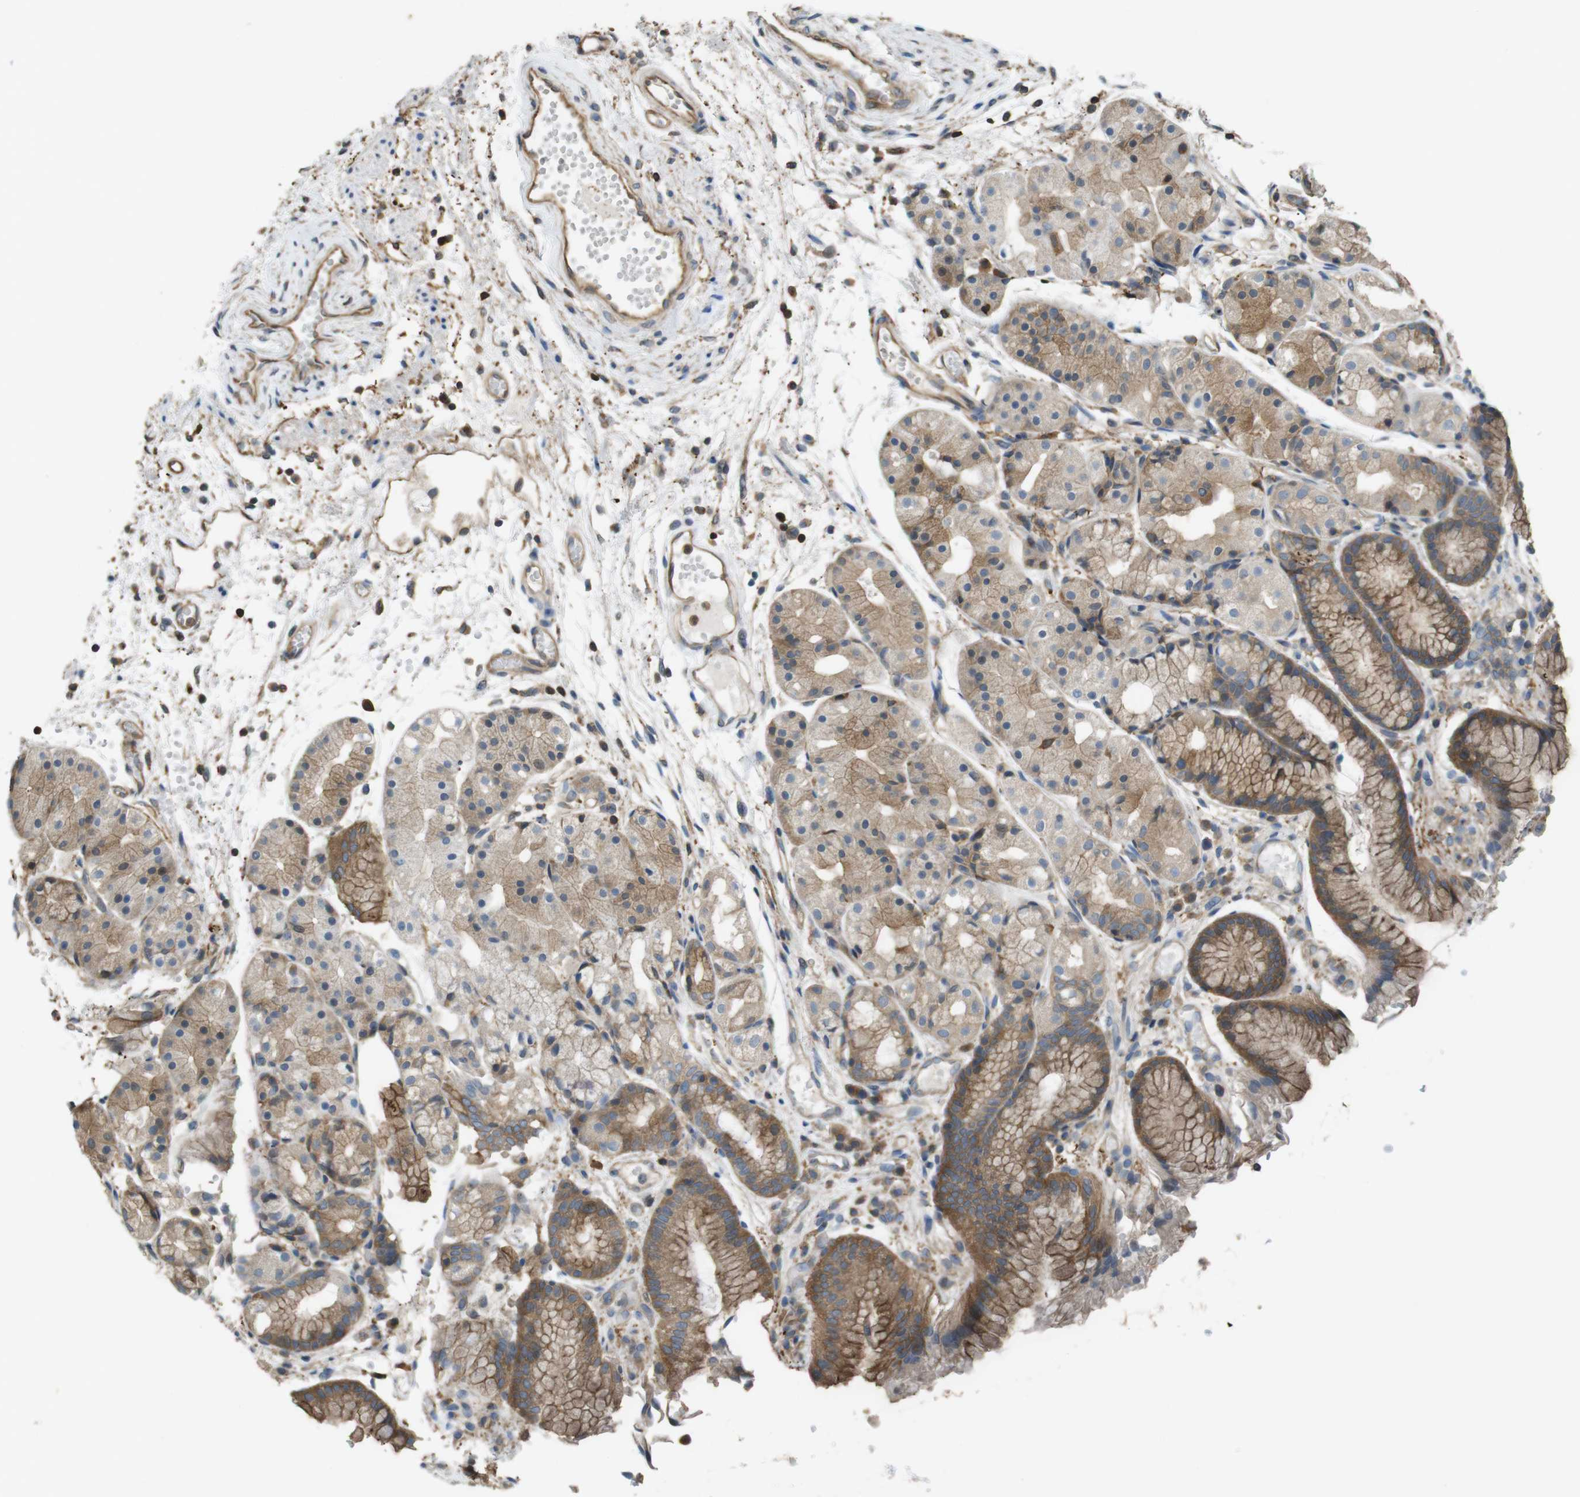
{"staining": {"intensity": "moderate", "quantity": "25%-75%", "location": "cytoplasmic/membranous"}, "tissue": "stomach", "cell_type": "Glandular cells", "image_type": "normal", "snomed": [{"axis": "morphology", "description": "Normal tissue, NOS"}, {"axis": "topography", "description": "Stomach, upper"}], "caption": "Protein positivity by IHC shows moderate cytoplasmic/membranous staining in approximately 25%-75% of glandular cells in benign stomach. The staining was performed using DAB (3,3'-diaminobenzidine), with brown indicating positive protein expression. Nuclei are stained blue with hematoxylin.", "gene": "ARHGDIA", "patient": {"sex": "male", "age": 72}}